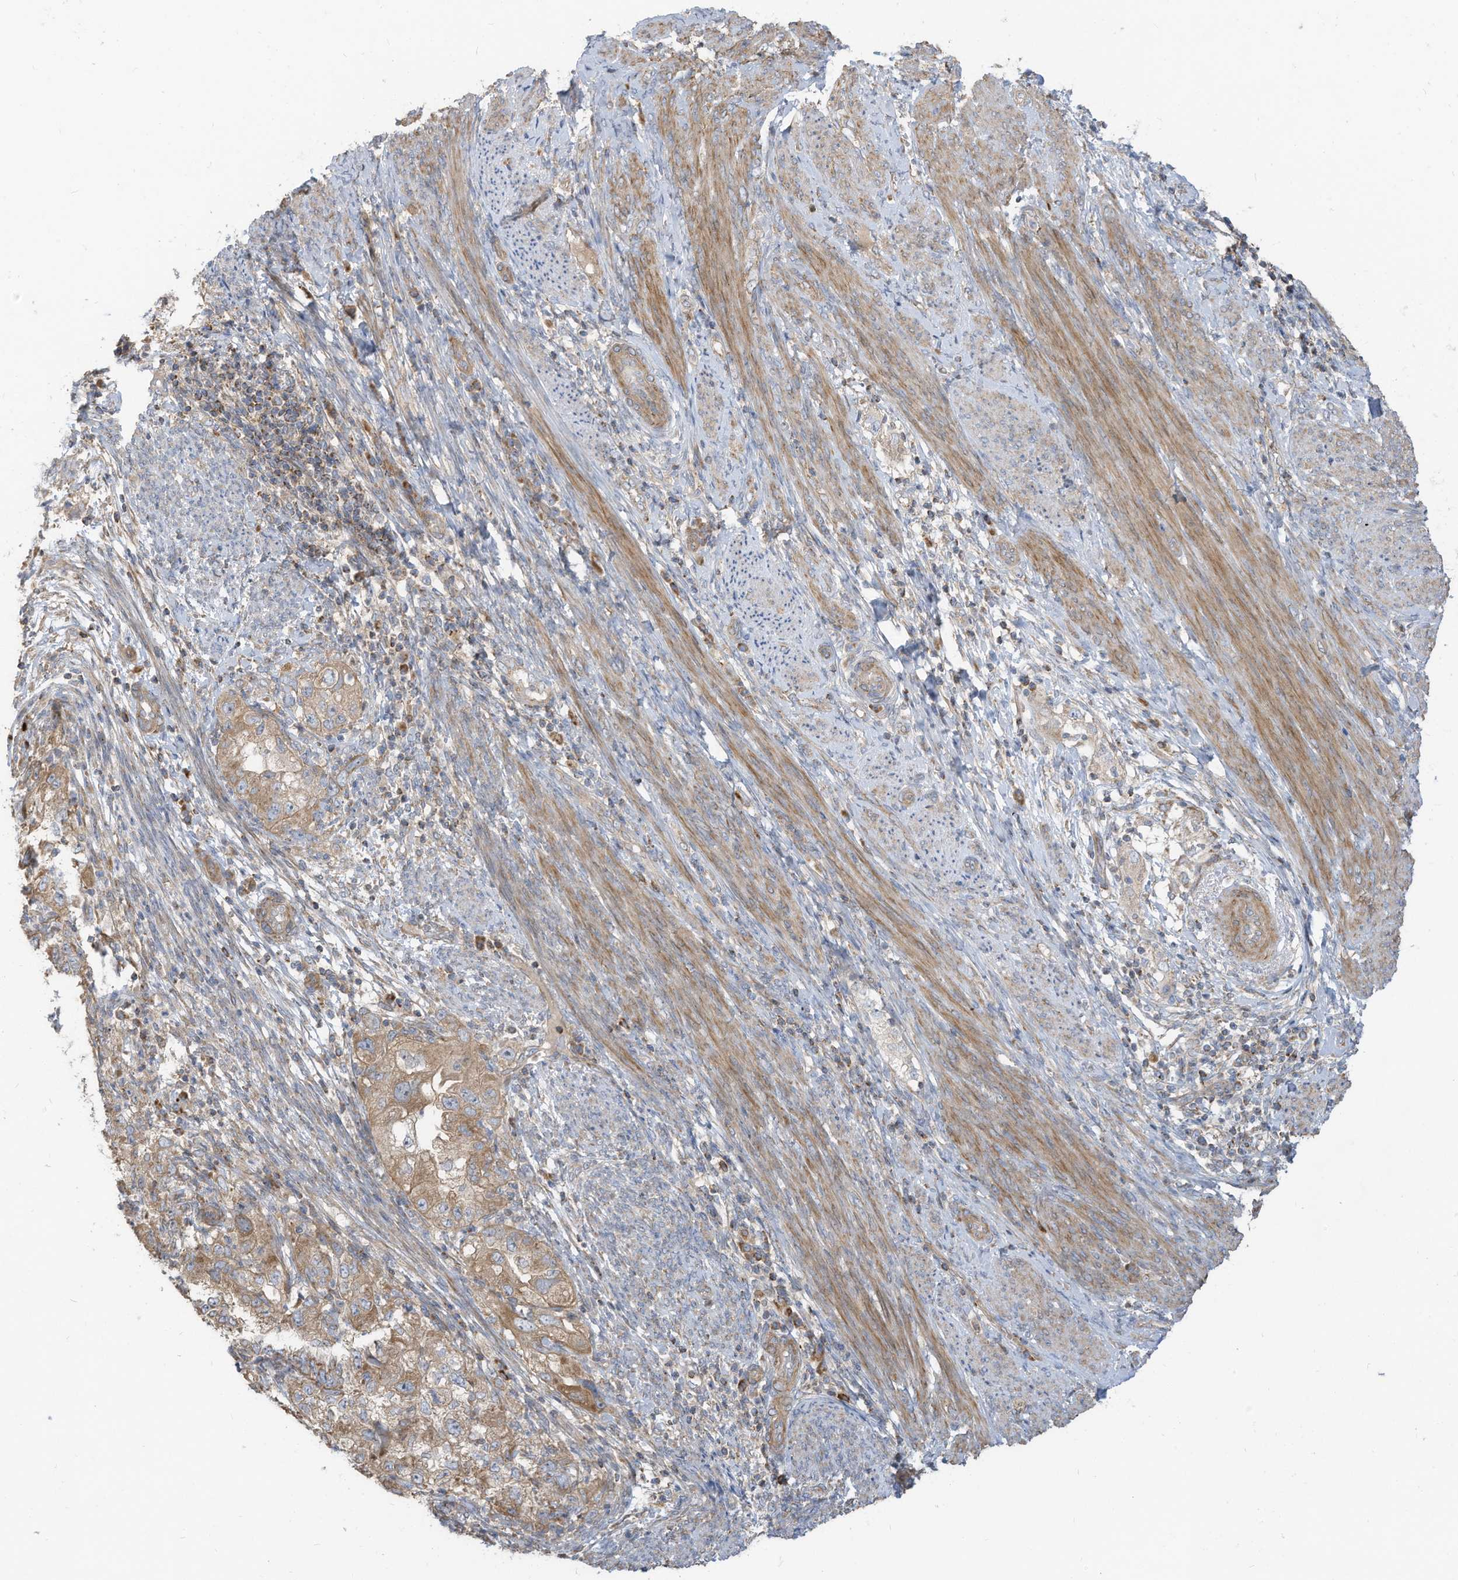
{"staining": {"intensity": "moderate", "quantity": ">75%", "location": "cytoplasmic/membranous"}, "tissue": "endometrial cancer", "cell_type": "Tumor cells", "image_type": "cancer", "snomed": [{"axis": "morphology", "description": "Adenocarcinoma, NOS"}, {"axis": "topography", "description": "Endometrium"}], "caption": "There is medium levels of moderate cytoplasmic/membranous expression in tumor cells of endometrial adenocarcinoma, as demonstrated by immunohistochemical staining (brown color).", "gene": "GTPBP2", "patient": {"sex": "female", "age": 85}}